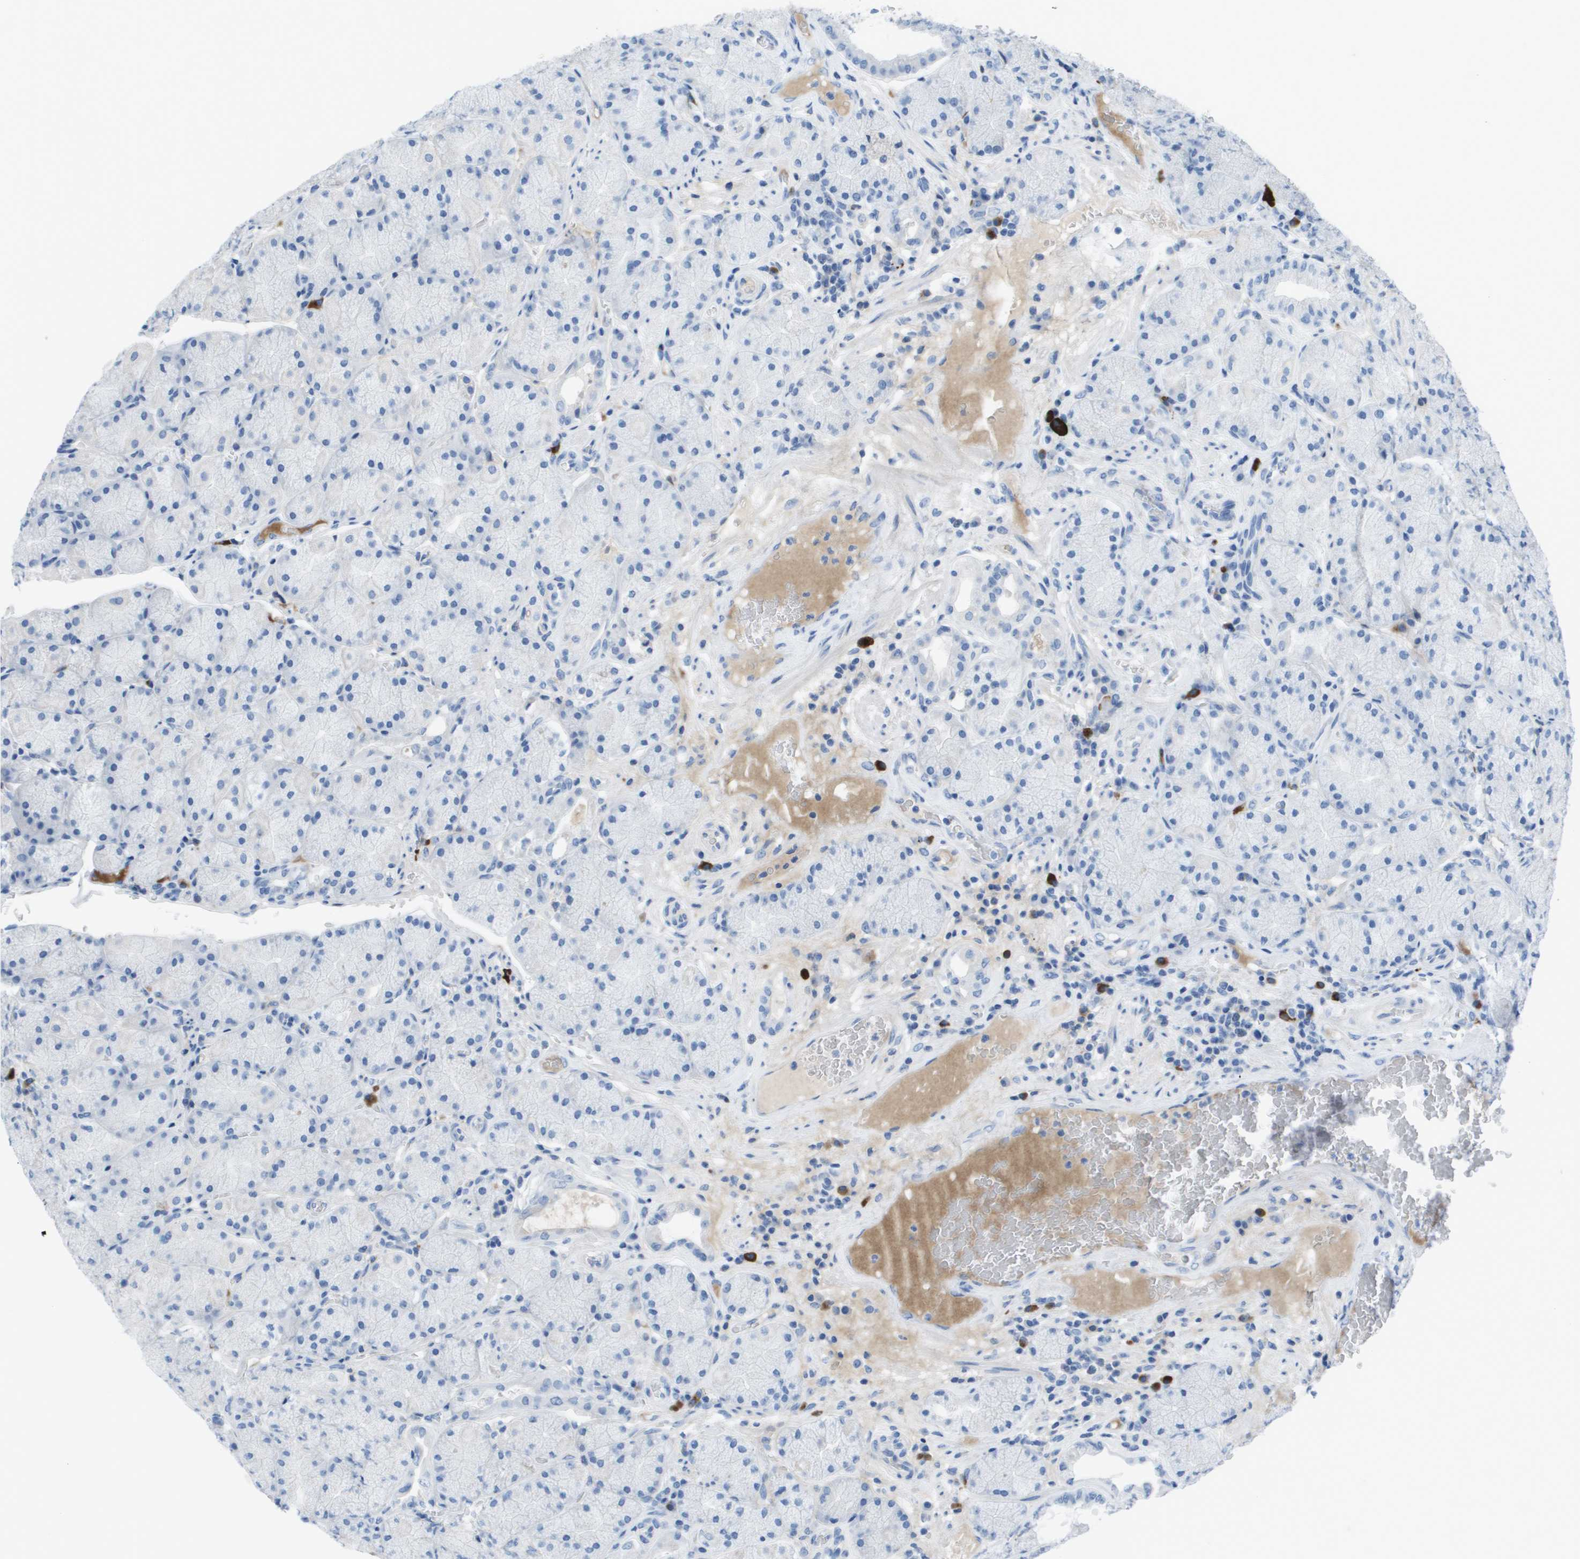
{"staining": {"intensity": "negative", "quantity": "none", "location": "none"}, "tissue": "stomach", "cell_type": "Glandular cells", "image_type": "normal", "snomed": [{"axis": "morphology", "description": "Normal tissue, NOS"}, {"axis": "morphology", "description": "Carcinoid, malignant, NOS"}, {"axis": "topography", "description": "Stomach, upper"}], "caption": "Immunohistochemistry photomicrograph of normal stomach: stomach stained with DAB demonstrates no significant protein staining in glandular cells. Brightfield microscopy of immunohistochemistry stained with DAB (3,3'-diaminobenzidine) (brown) and hematoxylin (blue), captured at high magnification.", "gene": "GPR18", "patient": {"sex": "male", "age": 39}}